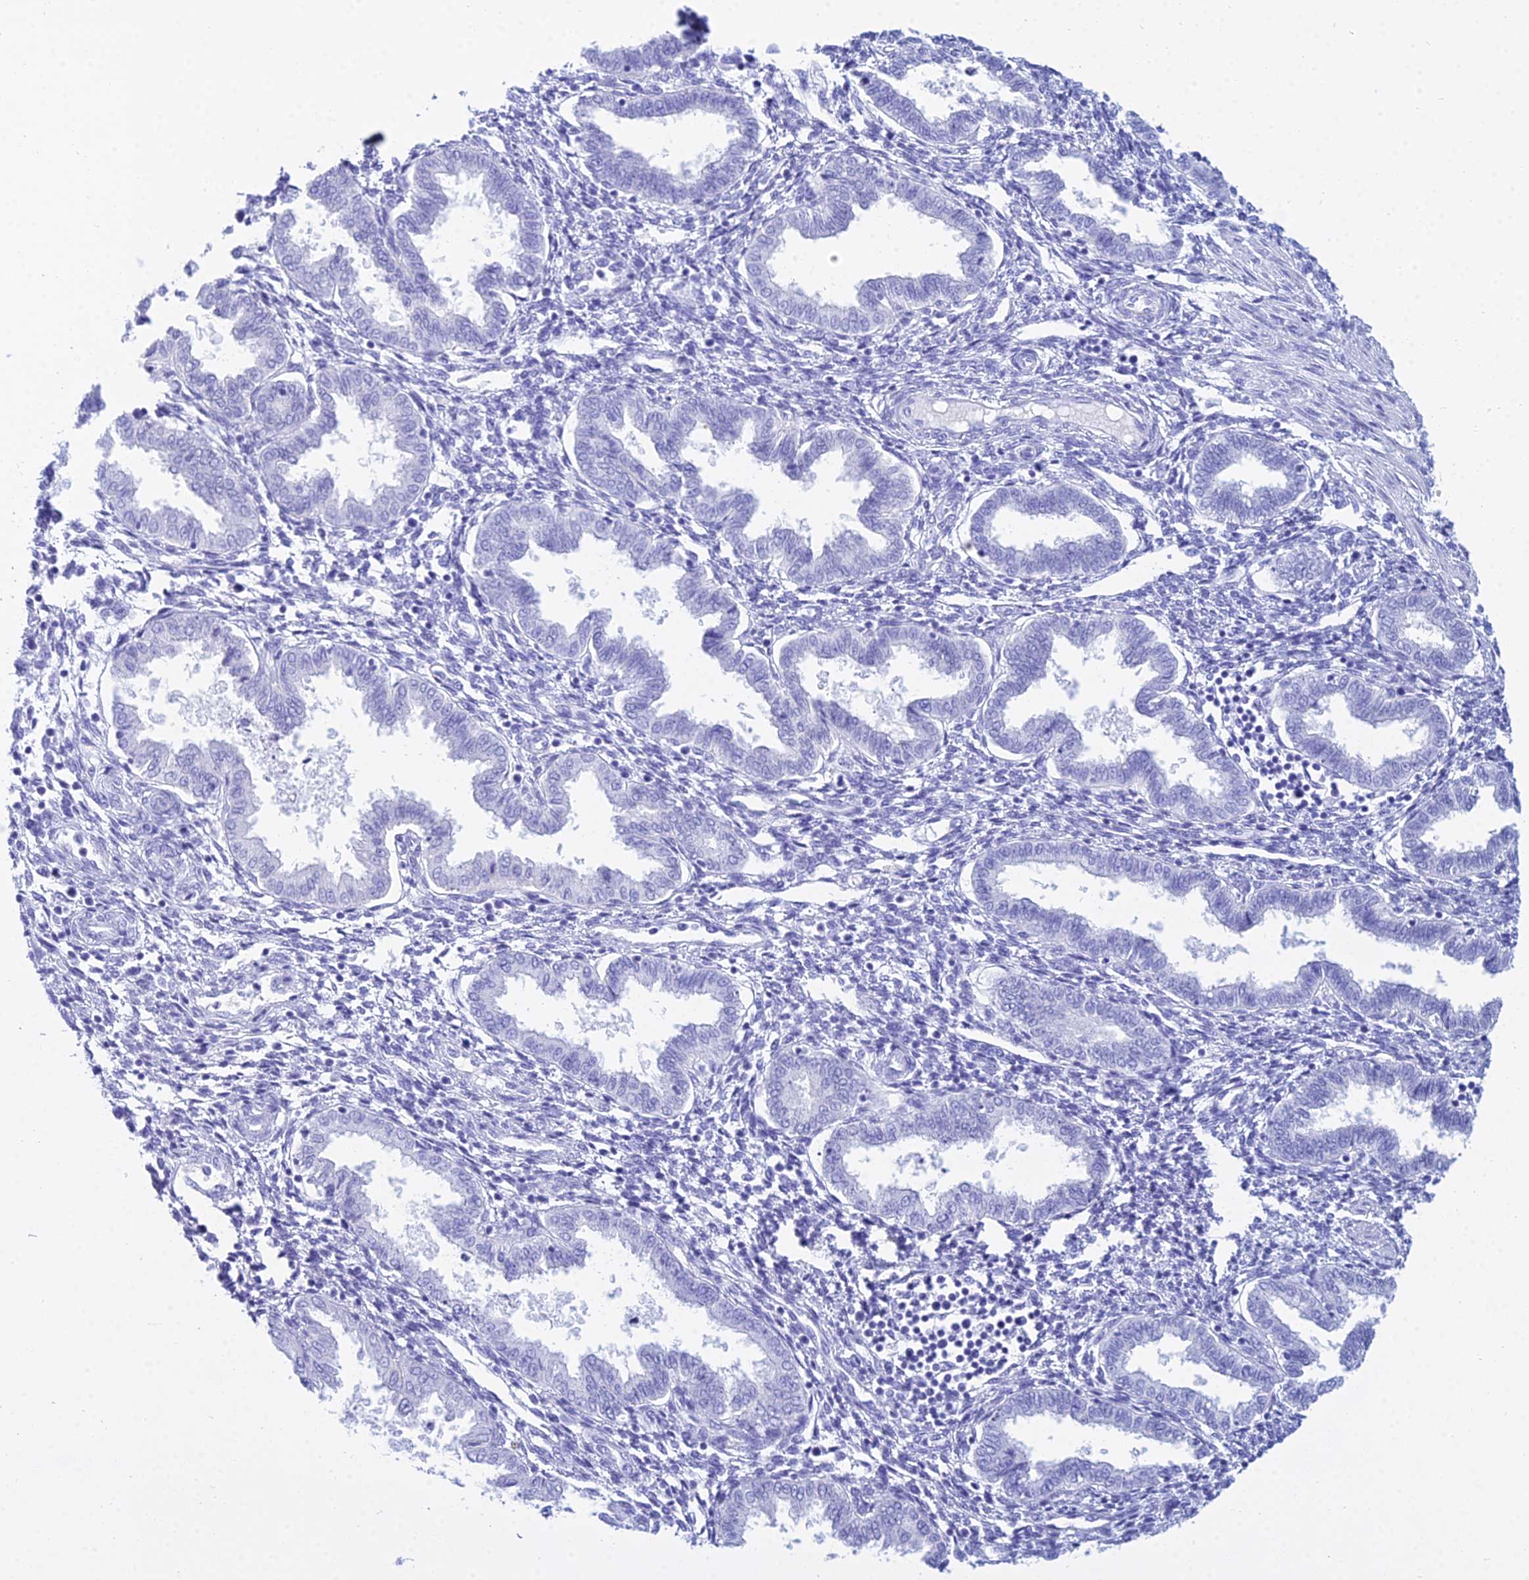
{"staining": {"intensity": "negative", "quantity": "none", "location": "none"}, "tissue": "endometrium", "cell_type": "Cells in endometrial stroma", "image_type": "normal", "snomed": [{"axis": "morphology", "description": "Normal tissue, NOS"}, {"axis": "topography", "description": "Endometrium"}], "caption": "This image is of unremarkable endometrium stained with immunohistochemistry to label a protein in brown with the nuclei are counter-stained blue. There is no staining in cells in endometrial stroma. The staining was performed using DAB to visualize the protein expression in brown, while the nuclei were stained in blue with hematoxylin (Magnification: 20x).", "gene": "PATE4", "patient": {"sex": "female", "age": 33}}